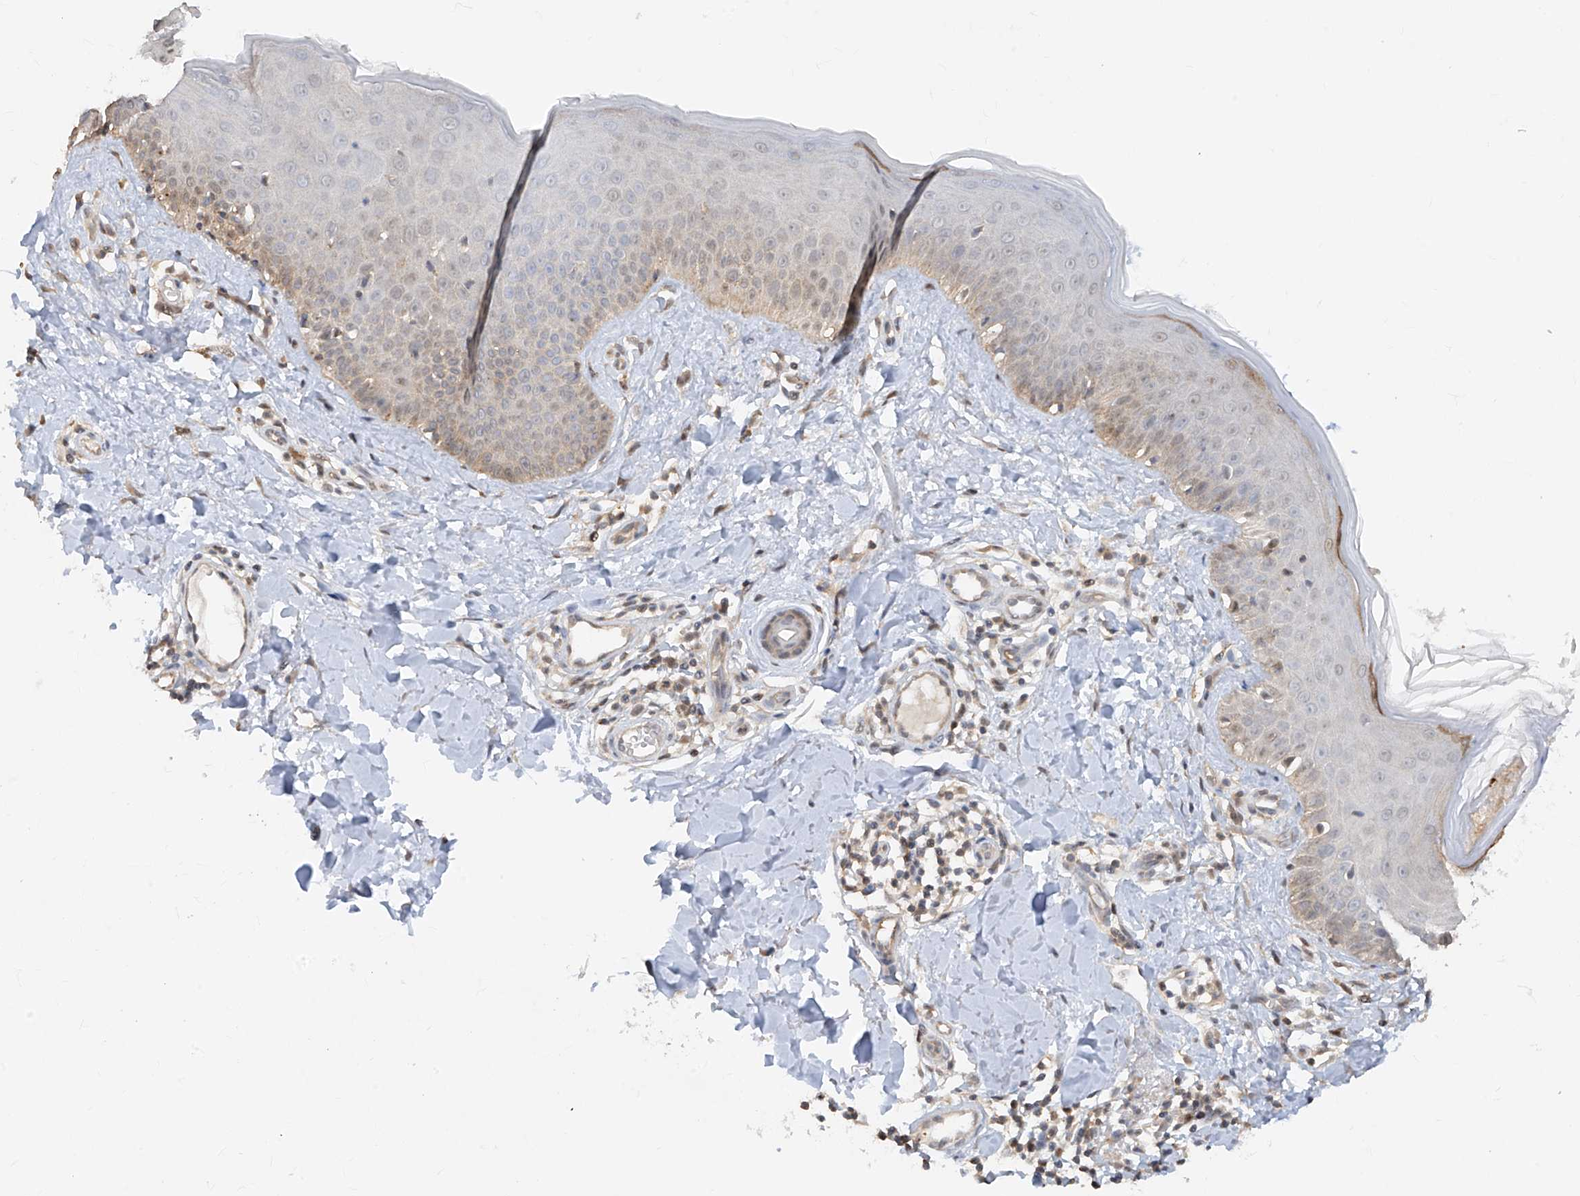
{"staining": {"intensity": "moderate", "quantity": ">75%", "location": "cytoplasmic/membranous"}, "tissue": "skin", "cell_type": "Fibroblasts", "image_type": "normal", "snomed": [{"axis": "morphology", "description": "Normal tissue, NOS"}, {"axis": "topography", "description": "Skin"}], "caption": "Protein staining shows moderate cytoplasmic/membranous staining in approximately >75% of fibroblasts in benign skin.", "gene": "ZNF358", "patient": {"sex": "male", "age": 52}}